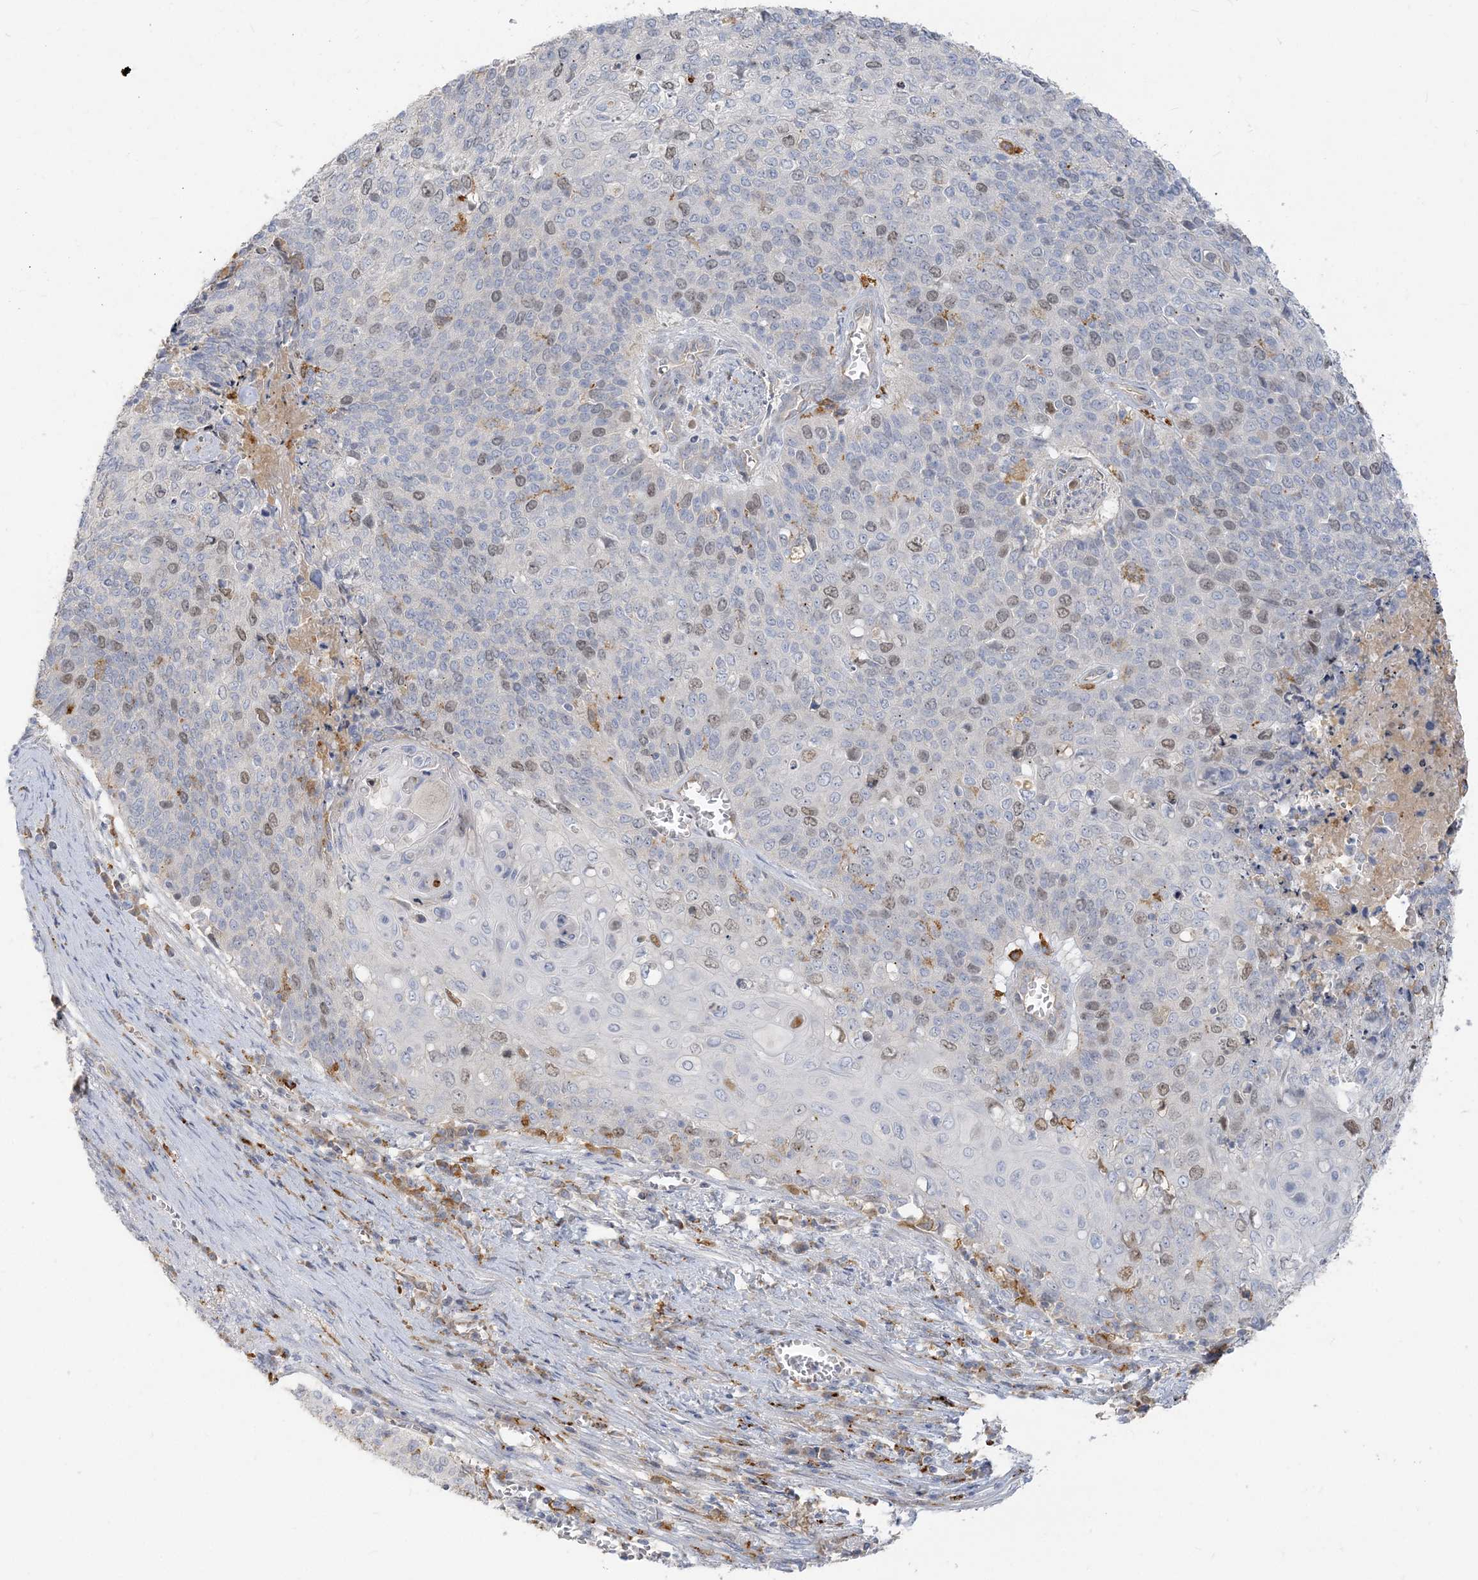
{"staining": {"intensity": "weak", "quantity": "25%-75%", "location": "nuclear"}, "tissue": "cervical cancer", "cell_type": "Tumor cells", "image_type": "cancer", "snomed": [{"axis": "morphology", "description": "Squamous cell carcinoma, NOS"}, {"axis": "topography", "description": "Cervix"}], "caption": "A brown stain labels weak nuclear expression of a protein in human squamous cell carcinoma (cervical) tumor cells. (Brightfield microscopy of DAB IHC at high magnification).", "gene": "PEAR1", "patient": {"sex": "female", "age": 39}}